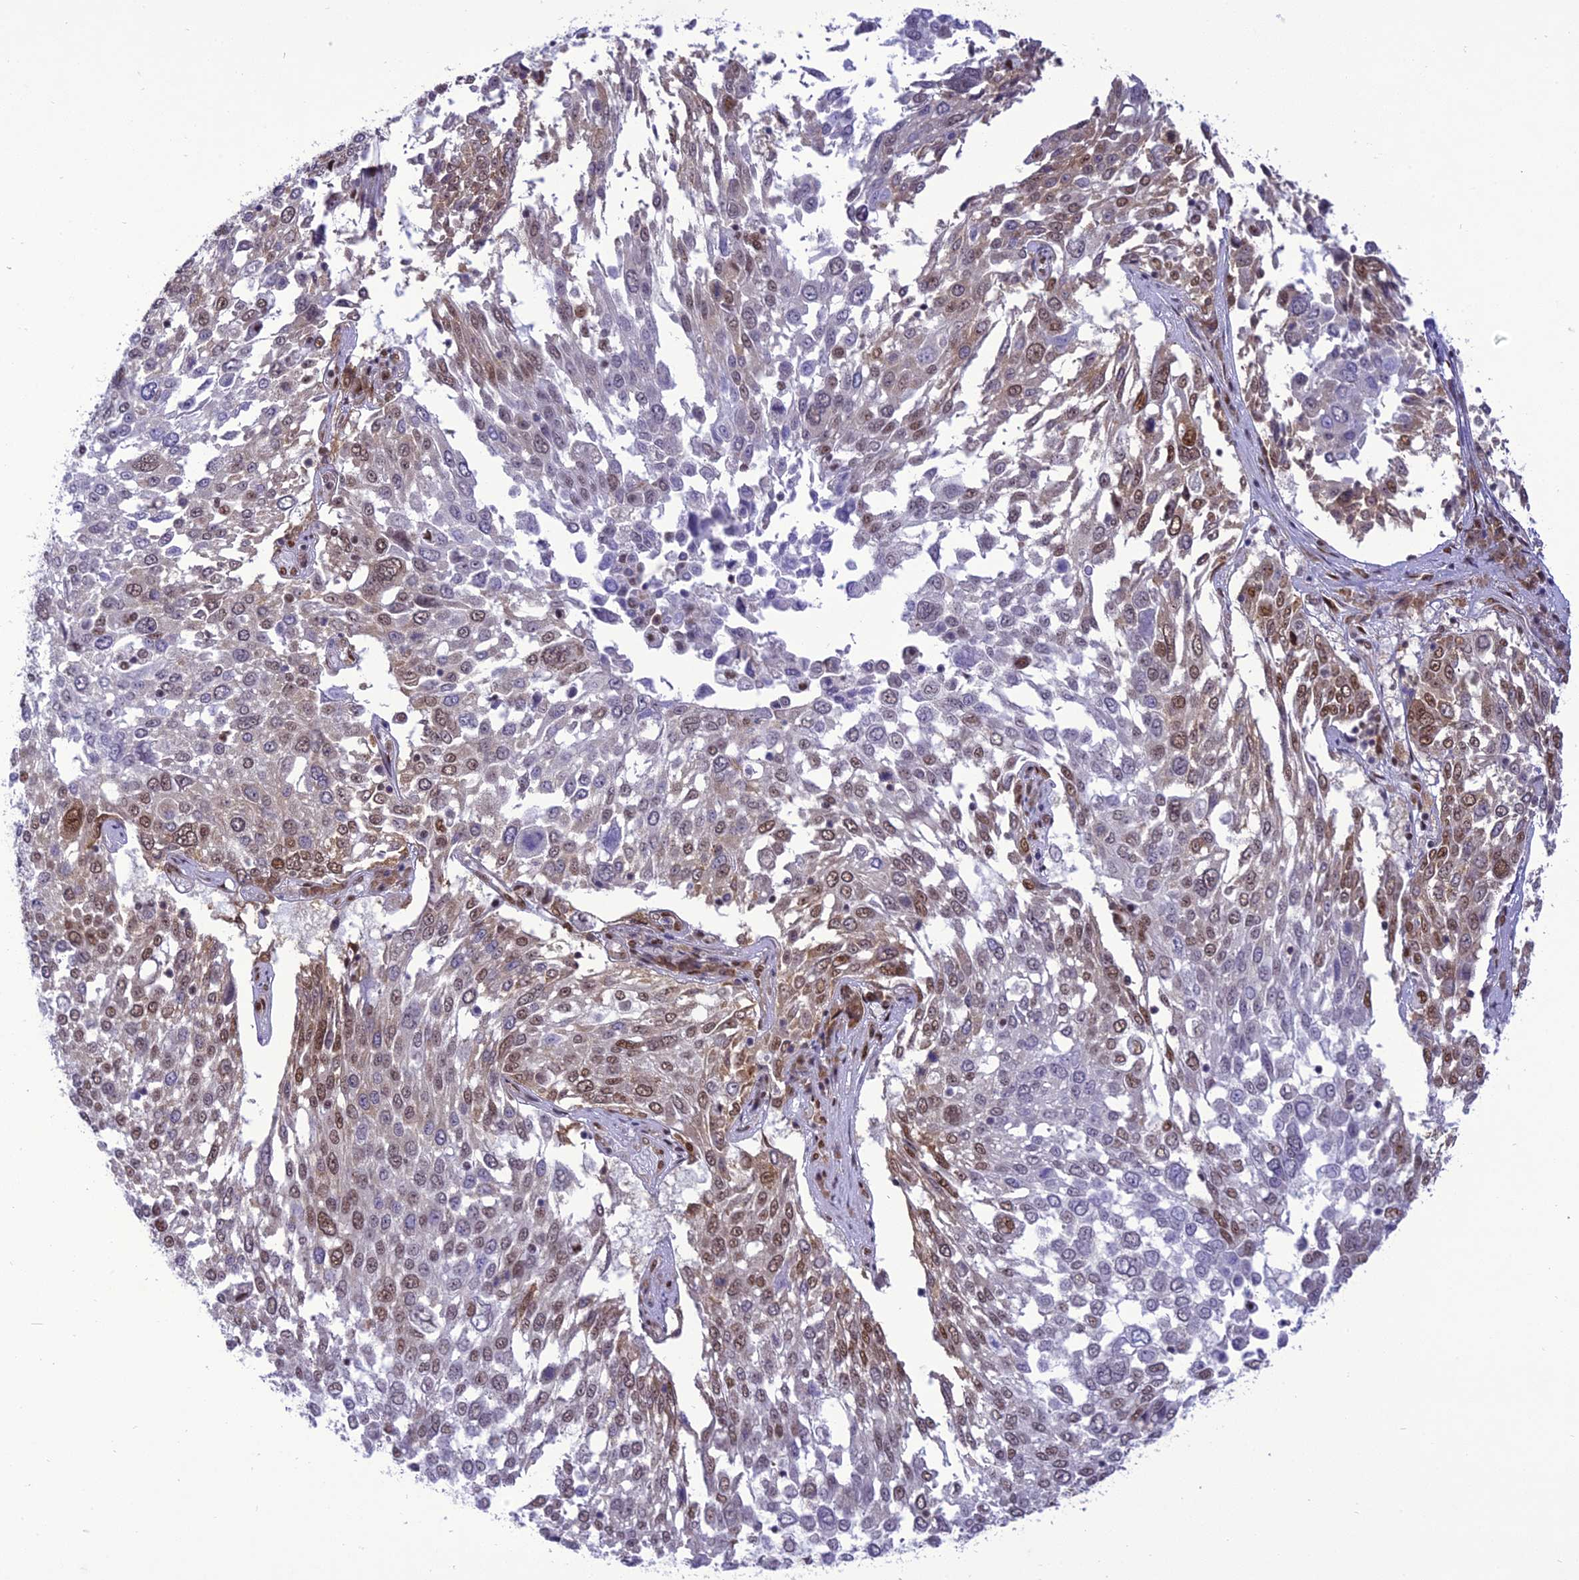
{"staining": {"intensity": "moderate", "quantity": "25%-75%", "location": "nuclear"}, "tissue": "lung cancer", "cell_type": "Tumor cells", "image_type": "cancer", "snomed": [{"axis": "morphology", "description": "Squamous cell carcinoma, NOS"}, {"axis": "topography", "description": "Lung"}], "caption": "Protein expression analysis of squamous cell carcinoma (lung) displays moderate nuclear expression in about 25%-75% of tumor cells.", "gene": "DDX1", "patient": {"sex": "male", "age": 65}}